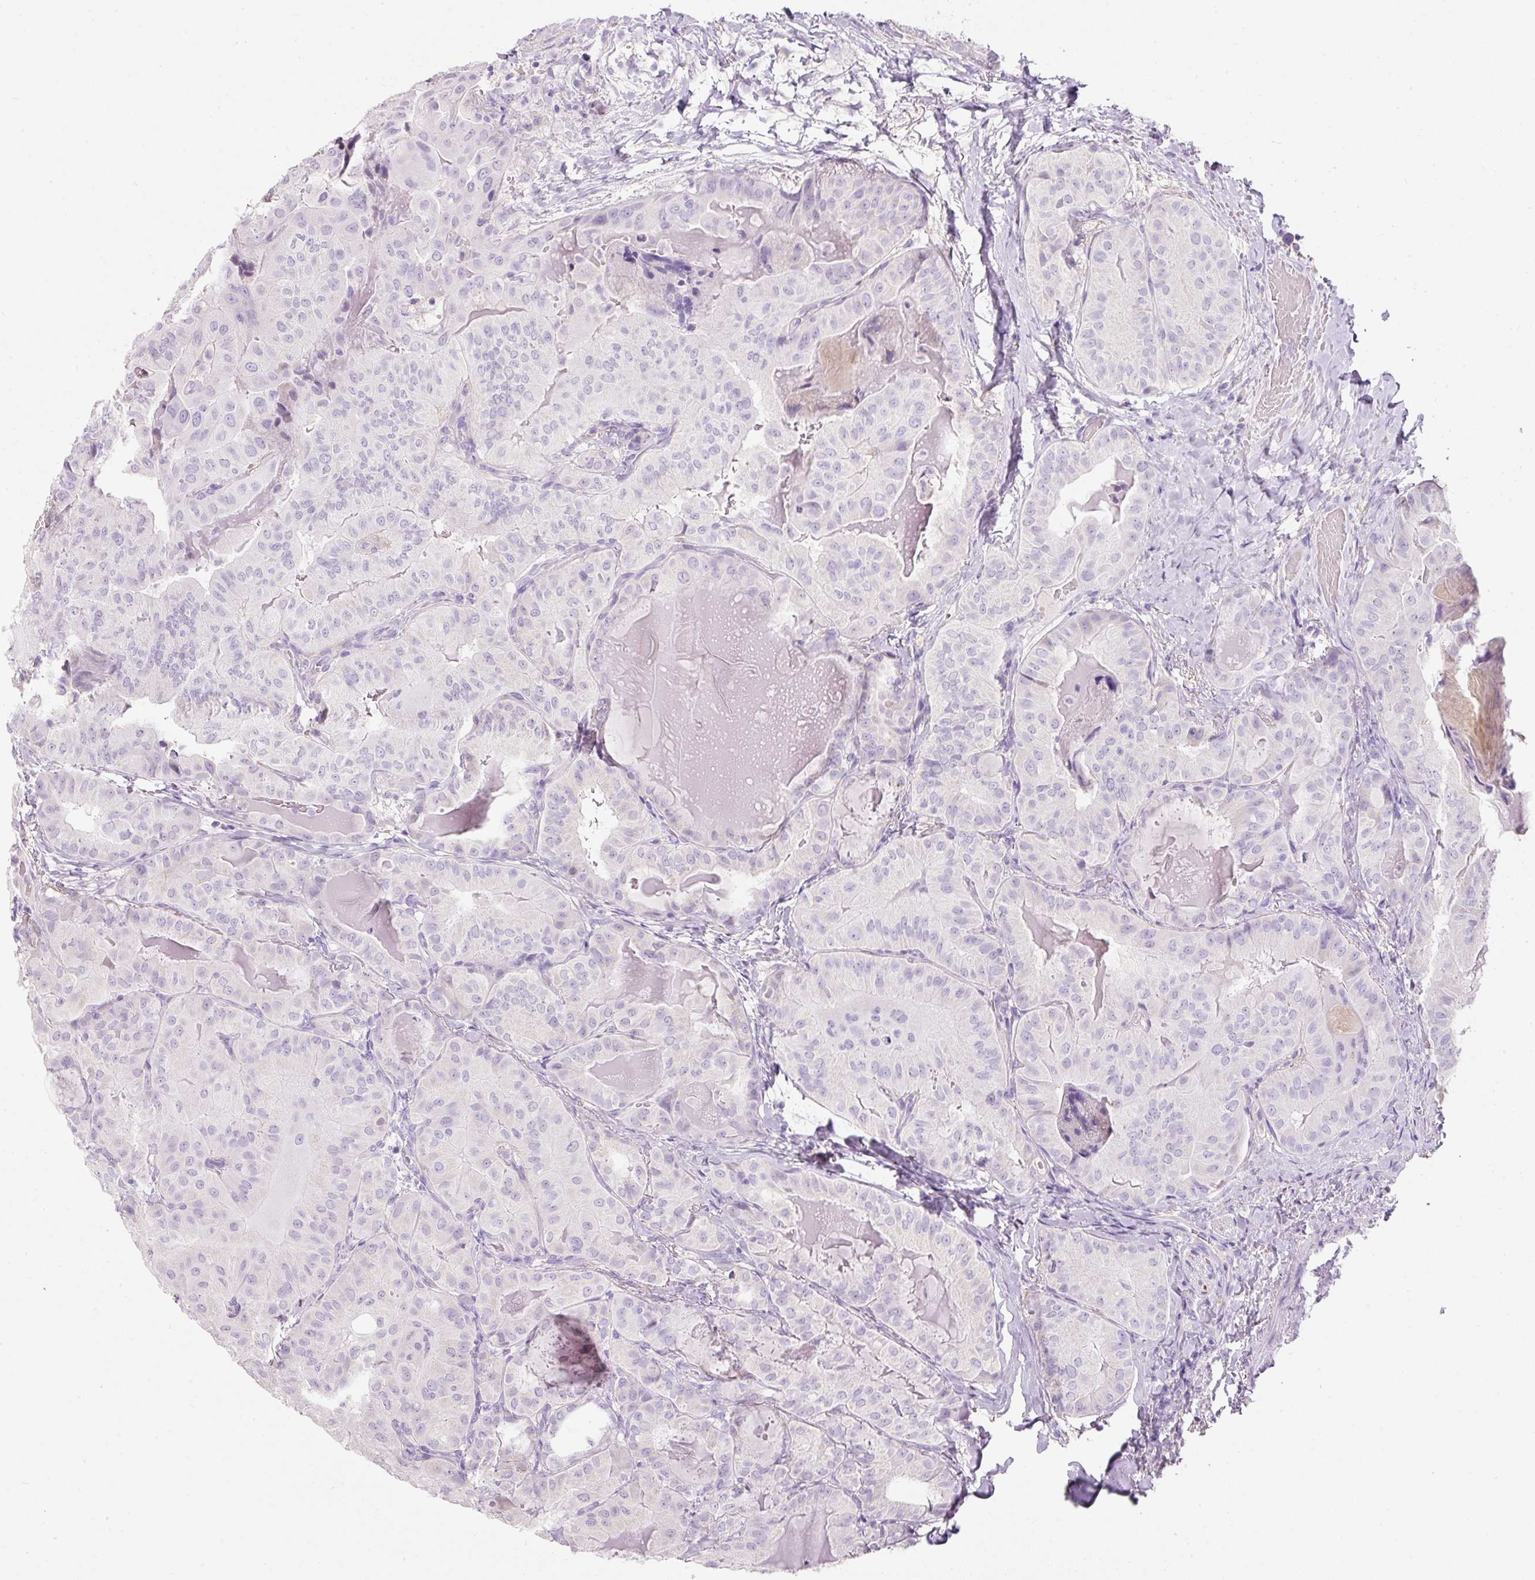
{"staining": {"intensity": "negative", "quantity": "none", "location": "none"}, "tissue": "thyroid cancer", "cell_type": "Tumor cells", "image_type": "cancer", "snomed": [{"axis": "morphology", "description": "Papillary adenocarcinoma, NOS"}, {"axis": "topography", "description": "Thyroid gland"}], "caption": "Immunohistochemistry photomicrograph of thyroid papillary adenocarcinoma stained for a protein (brown), which demonstrates no positivity in tumor cells.", "gene": "DNM1", "patient": {"sex": "female", "age": 68}}